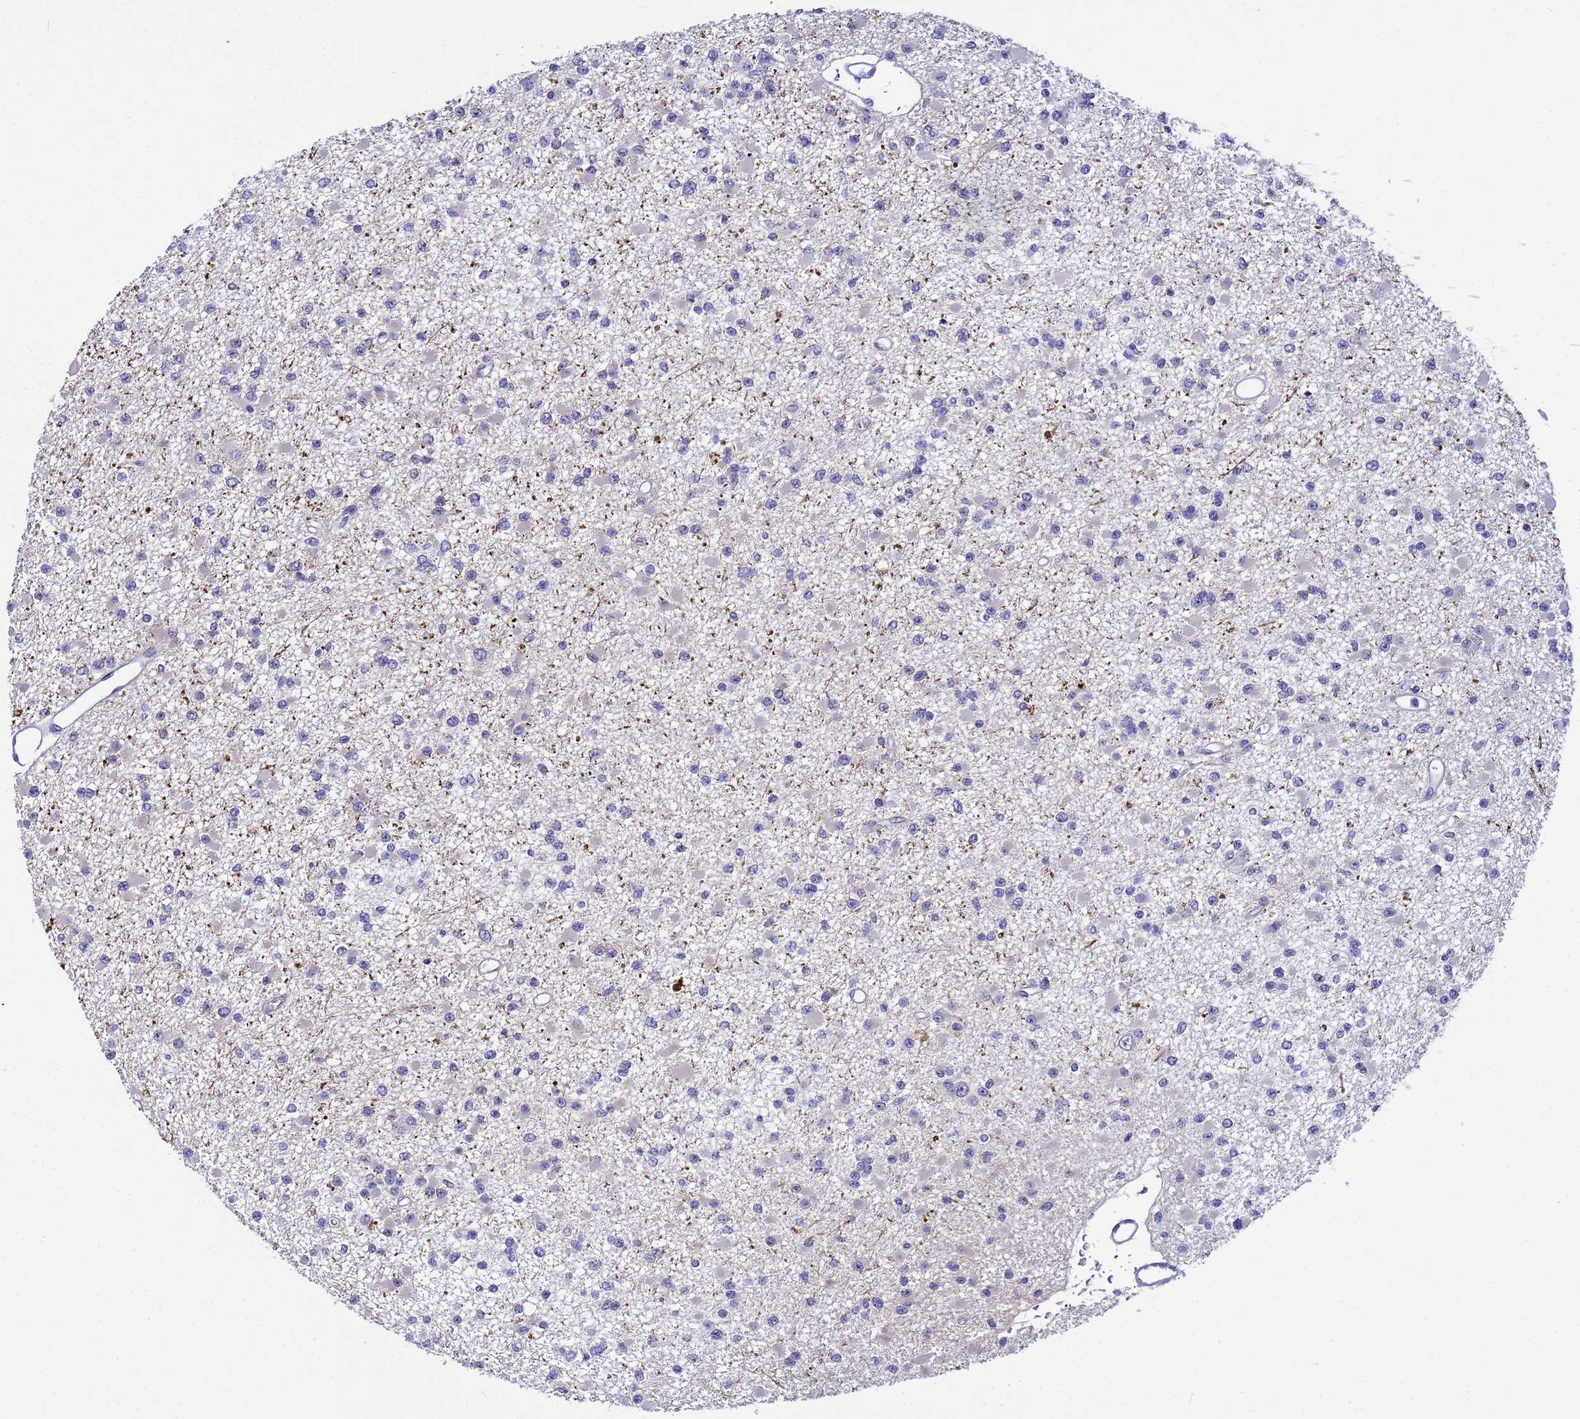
{"staining": {"intensity": "negative", "quantity": "none", "location": "none"}, "tissue": "glioma", "cell_type": "Tumor cells", "image_type": "cancer", "snomed": [{"axis": "morphology", "description": "Glioma, malignant, Low grade"}, {"axis": "topography", "description": "Brain"}], "caption": "High magnification brightfield microscopy of glioma stained with DAB (3,3'-diaminobenzidine) (brown) and counterstained with hematoxylin (blue): tumor cells show no significant positivity.", "gene": "IGSF11", "patient": {"sex": "female", "age": 22}}